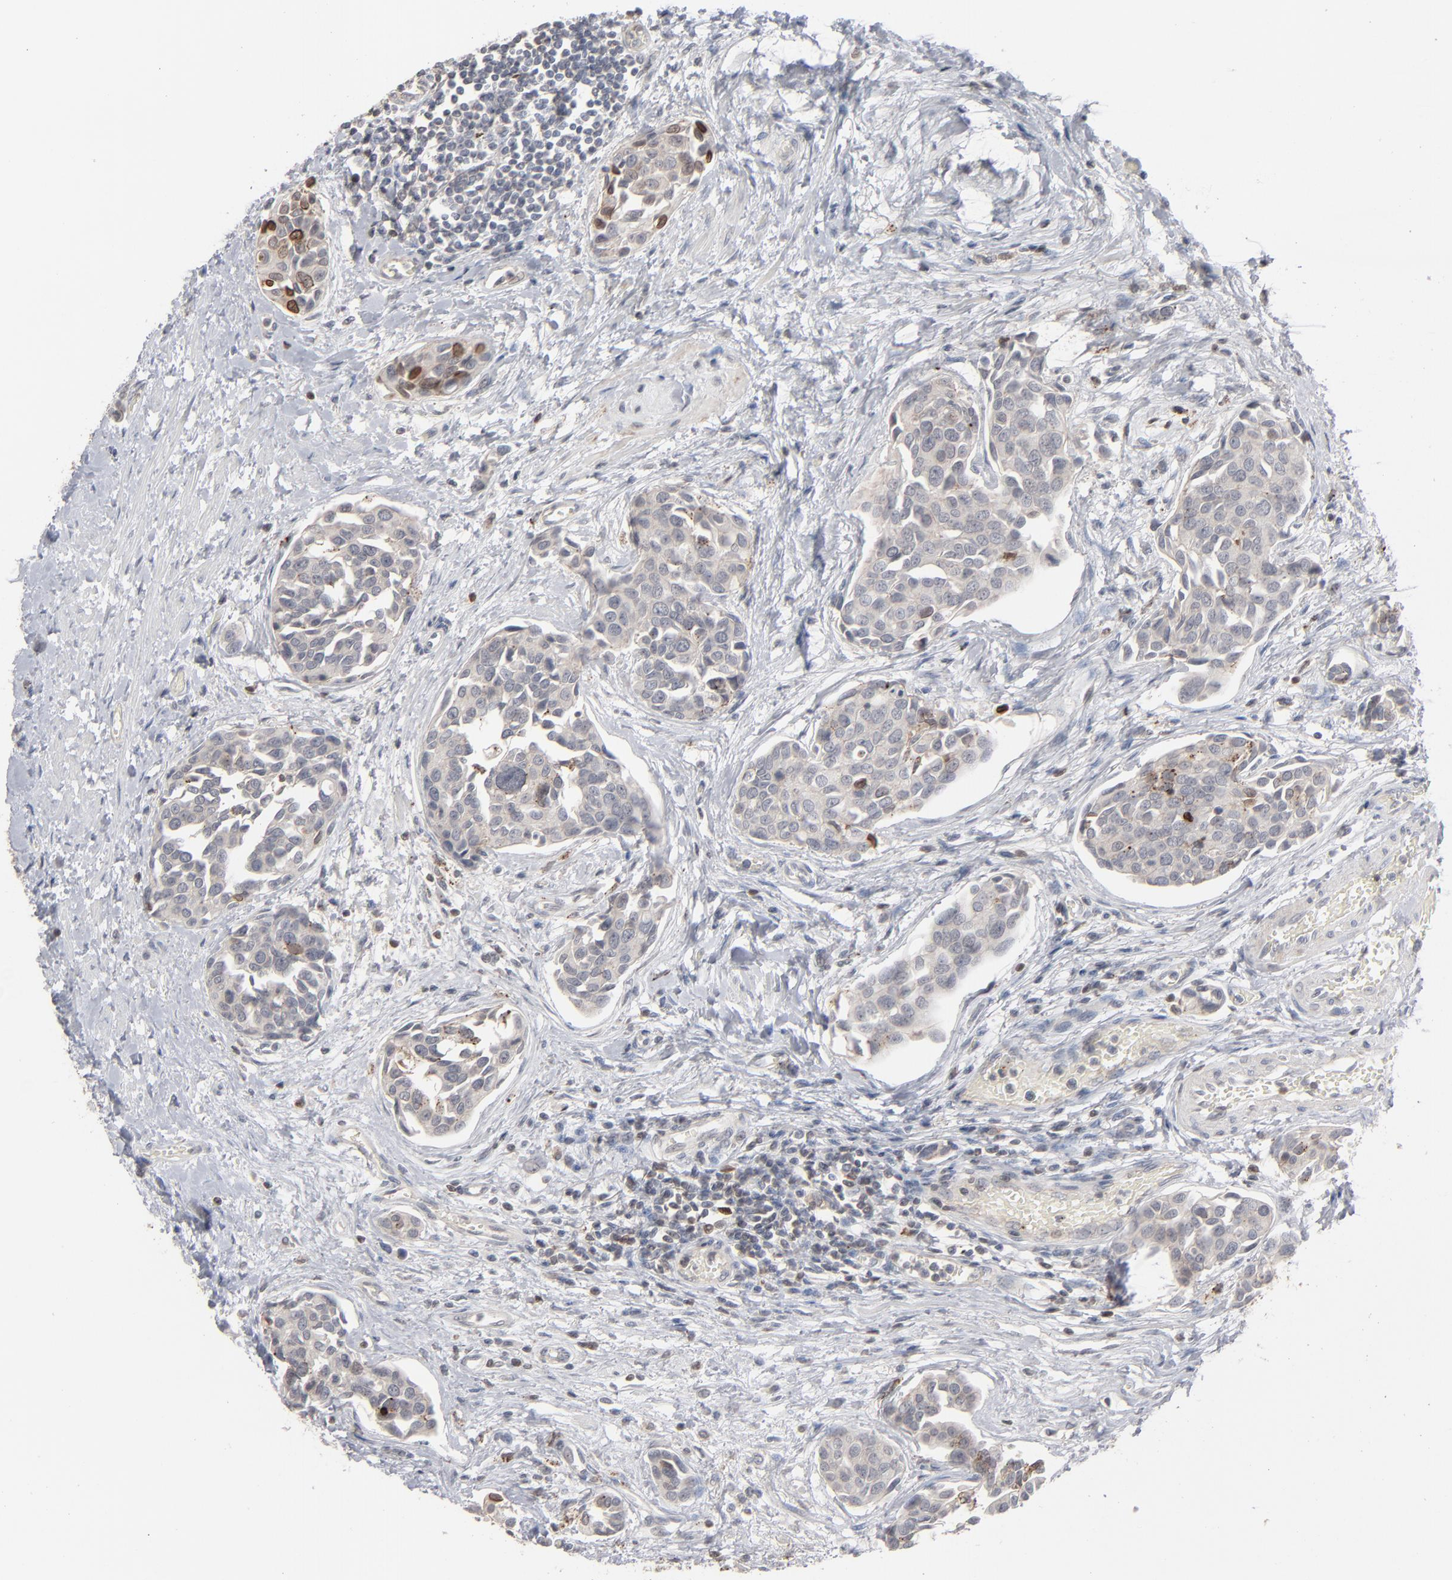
{"staining": {"intensity": "weak", "quantity": ">75%", "location": "cytoplasmic/membranous"}, "tissue": "urothelial cancer", "cell_type": "Tumor cells", "image_type": "cancer", "snomed": [{"axis": "morphology", "description": "Urothelial carcinoma, High grade"}, {"axis": "topography", "description": "Urinary bladder"}], "caption": "Immunohistochemistry (IHC) staining of urothelial cancer, which reveals low levels of weak cytoplasmic/membranous expression in about >75% of tumor cells indicating weak cytoplasmic/membranous protein staining. The staining was performed using DAB (brown) for protein detection and nuclei were counterstained in hematoxylin (blue).", "gene": "STAT4", "patient": {"sex": "male", "age": 78}}